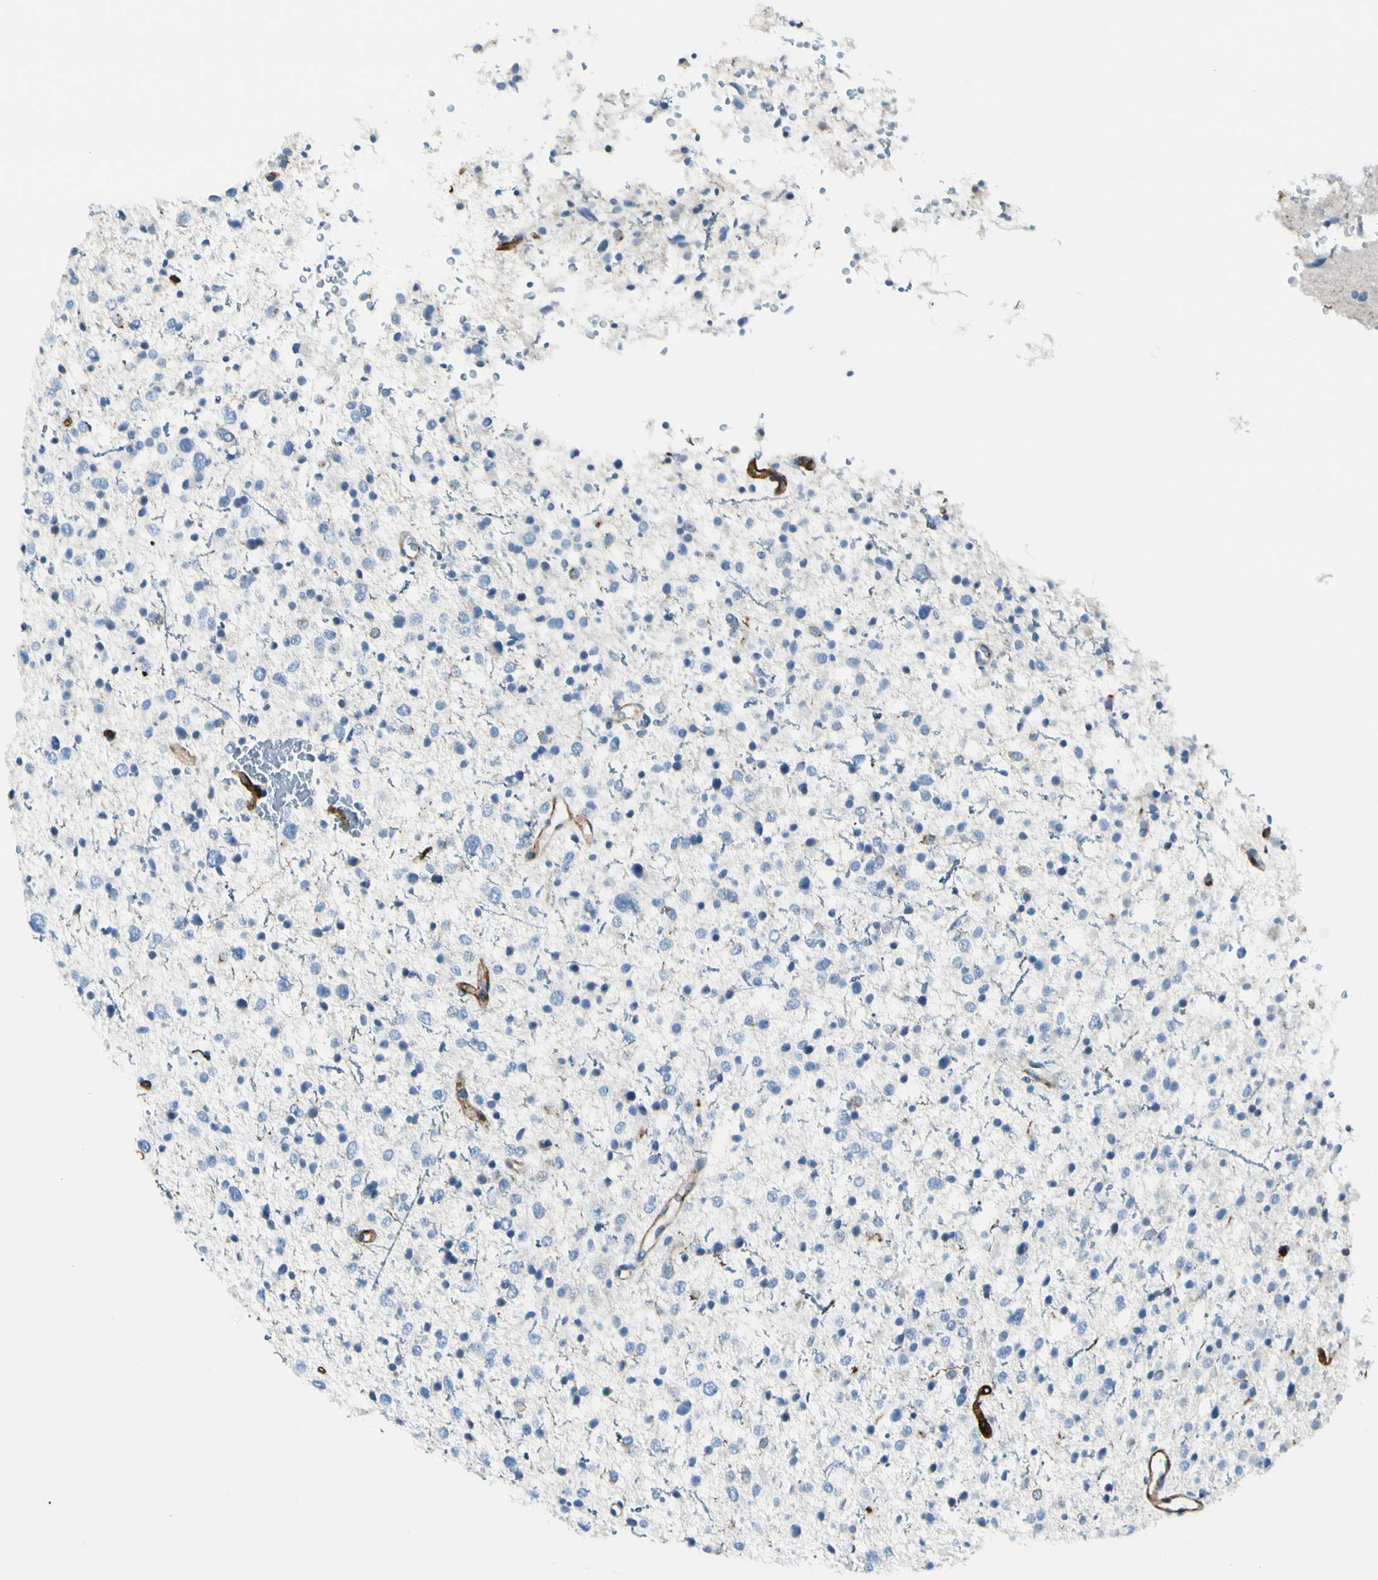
{"staining": {"intensity": "negative", "quantity": "none", "location": "none"}, "tissue": "glioma", "cell_type": "Tumor cells", "image_type": "cancer", "snomed": [{"axis": "morphology", "description": "Glioma, malignant, Low grade"}, {"axis": "topography", "description": "Brain"}], "caption": "IHC of human malignant glioma (low-grade) displays no positivity in tumor cells.", "gene": "CD93", "patient": {"sex": "female", "age": 37}}